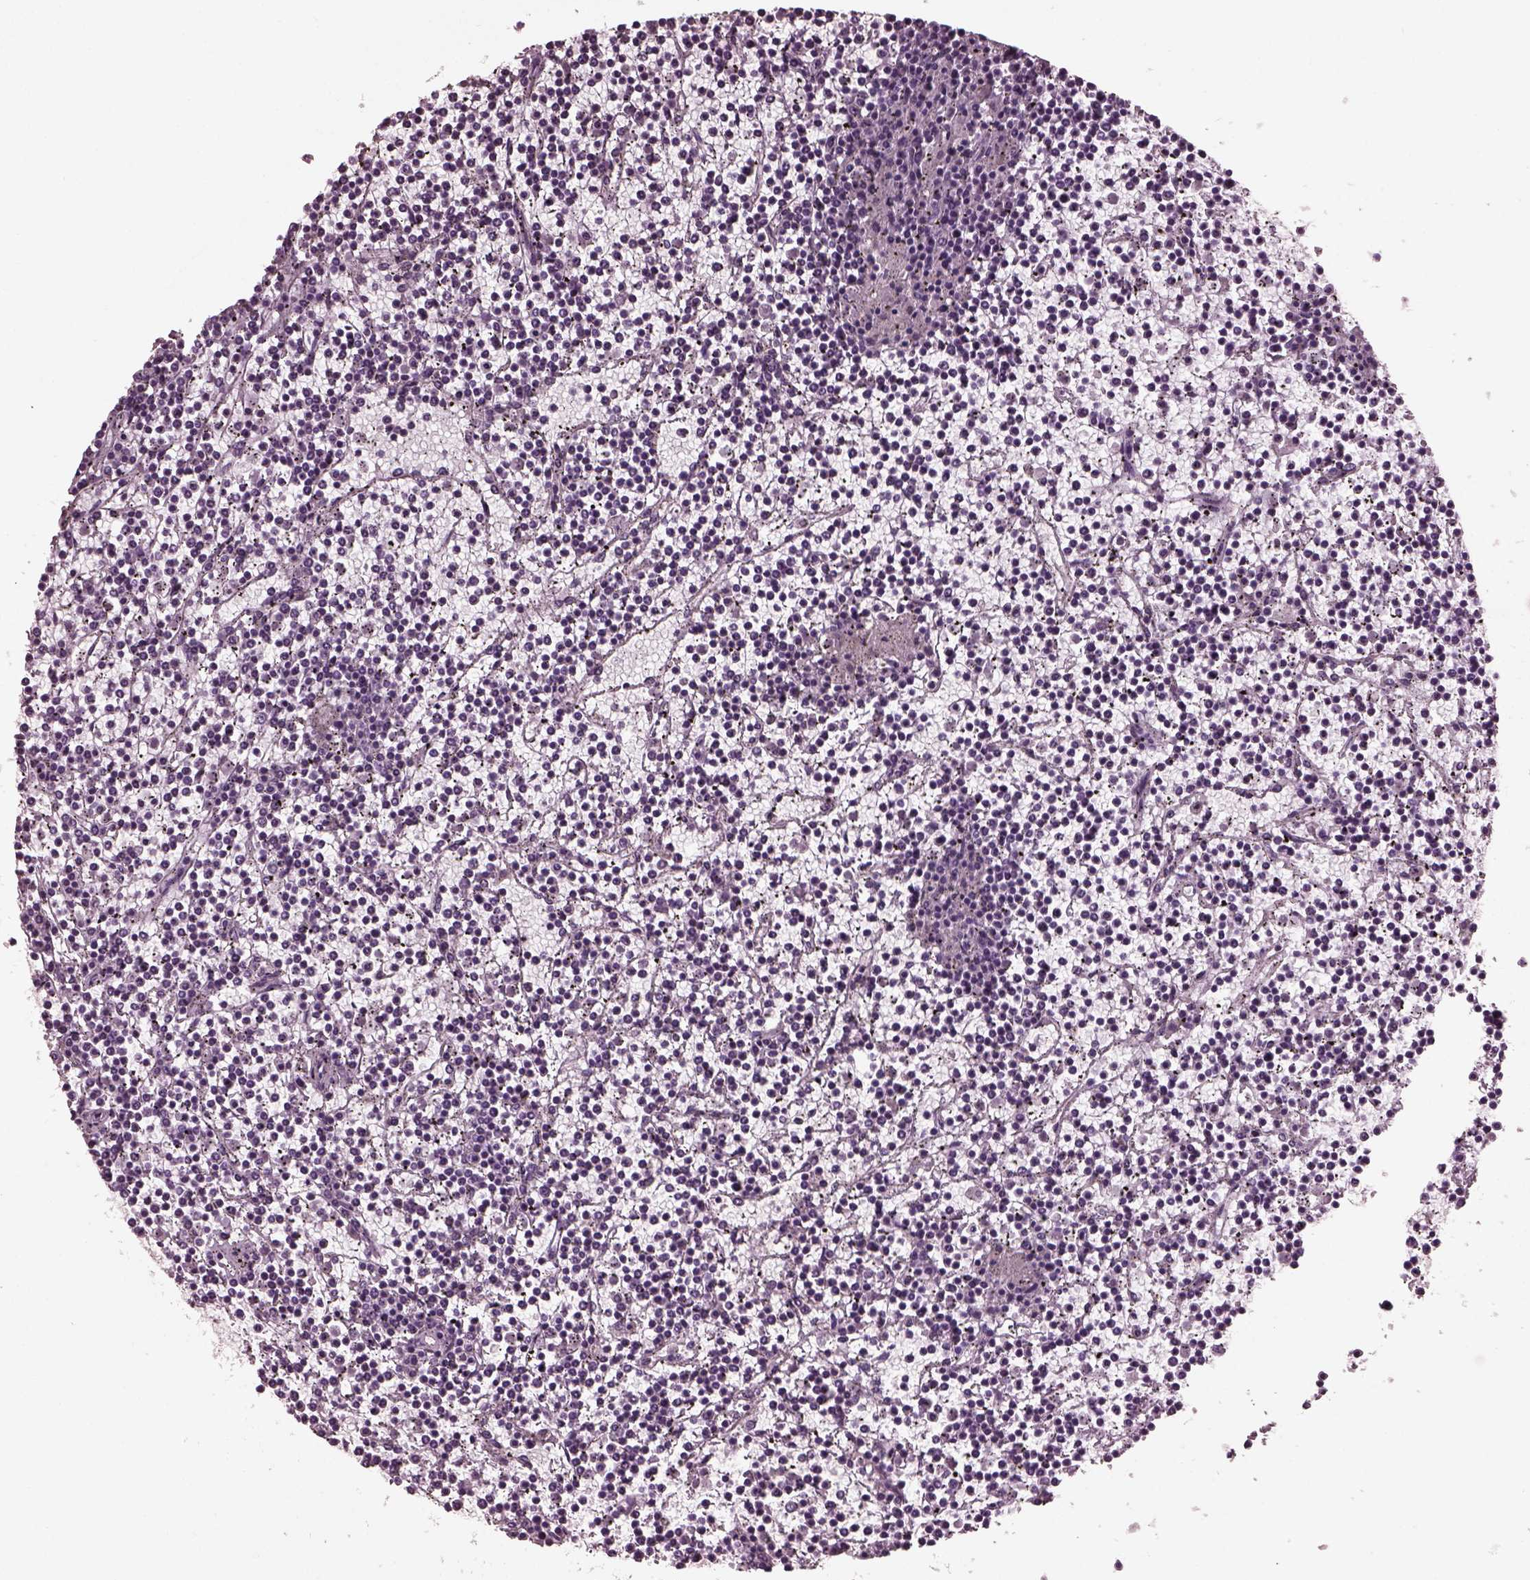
{"staining": {"intensity": "negative", "quantity": "none", "location": "none"}, "tissue": "lymphoma", "cell_type": "Tumor cells", "image_type": "cancer", "snomed": [{"axis": "morphology", "description": "Malignant lymphoma, non-Hodgkin's type, Low grade"}, {"axis": "topography", "description": "Spleen"}], "caption": "Immunohistochemistry micrograph of human lymphoma stained for a protein (brown), which exhibits no expression in tumor cells. Nuclei are stained in blue.", "gene": "MIB2", "patient": {"sex": "female", "age": 19}}